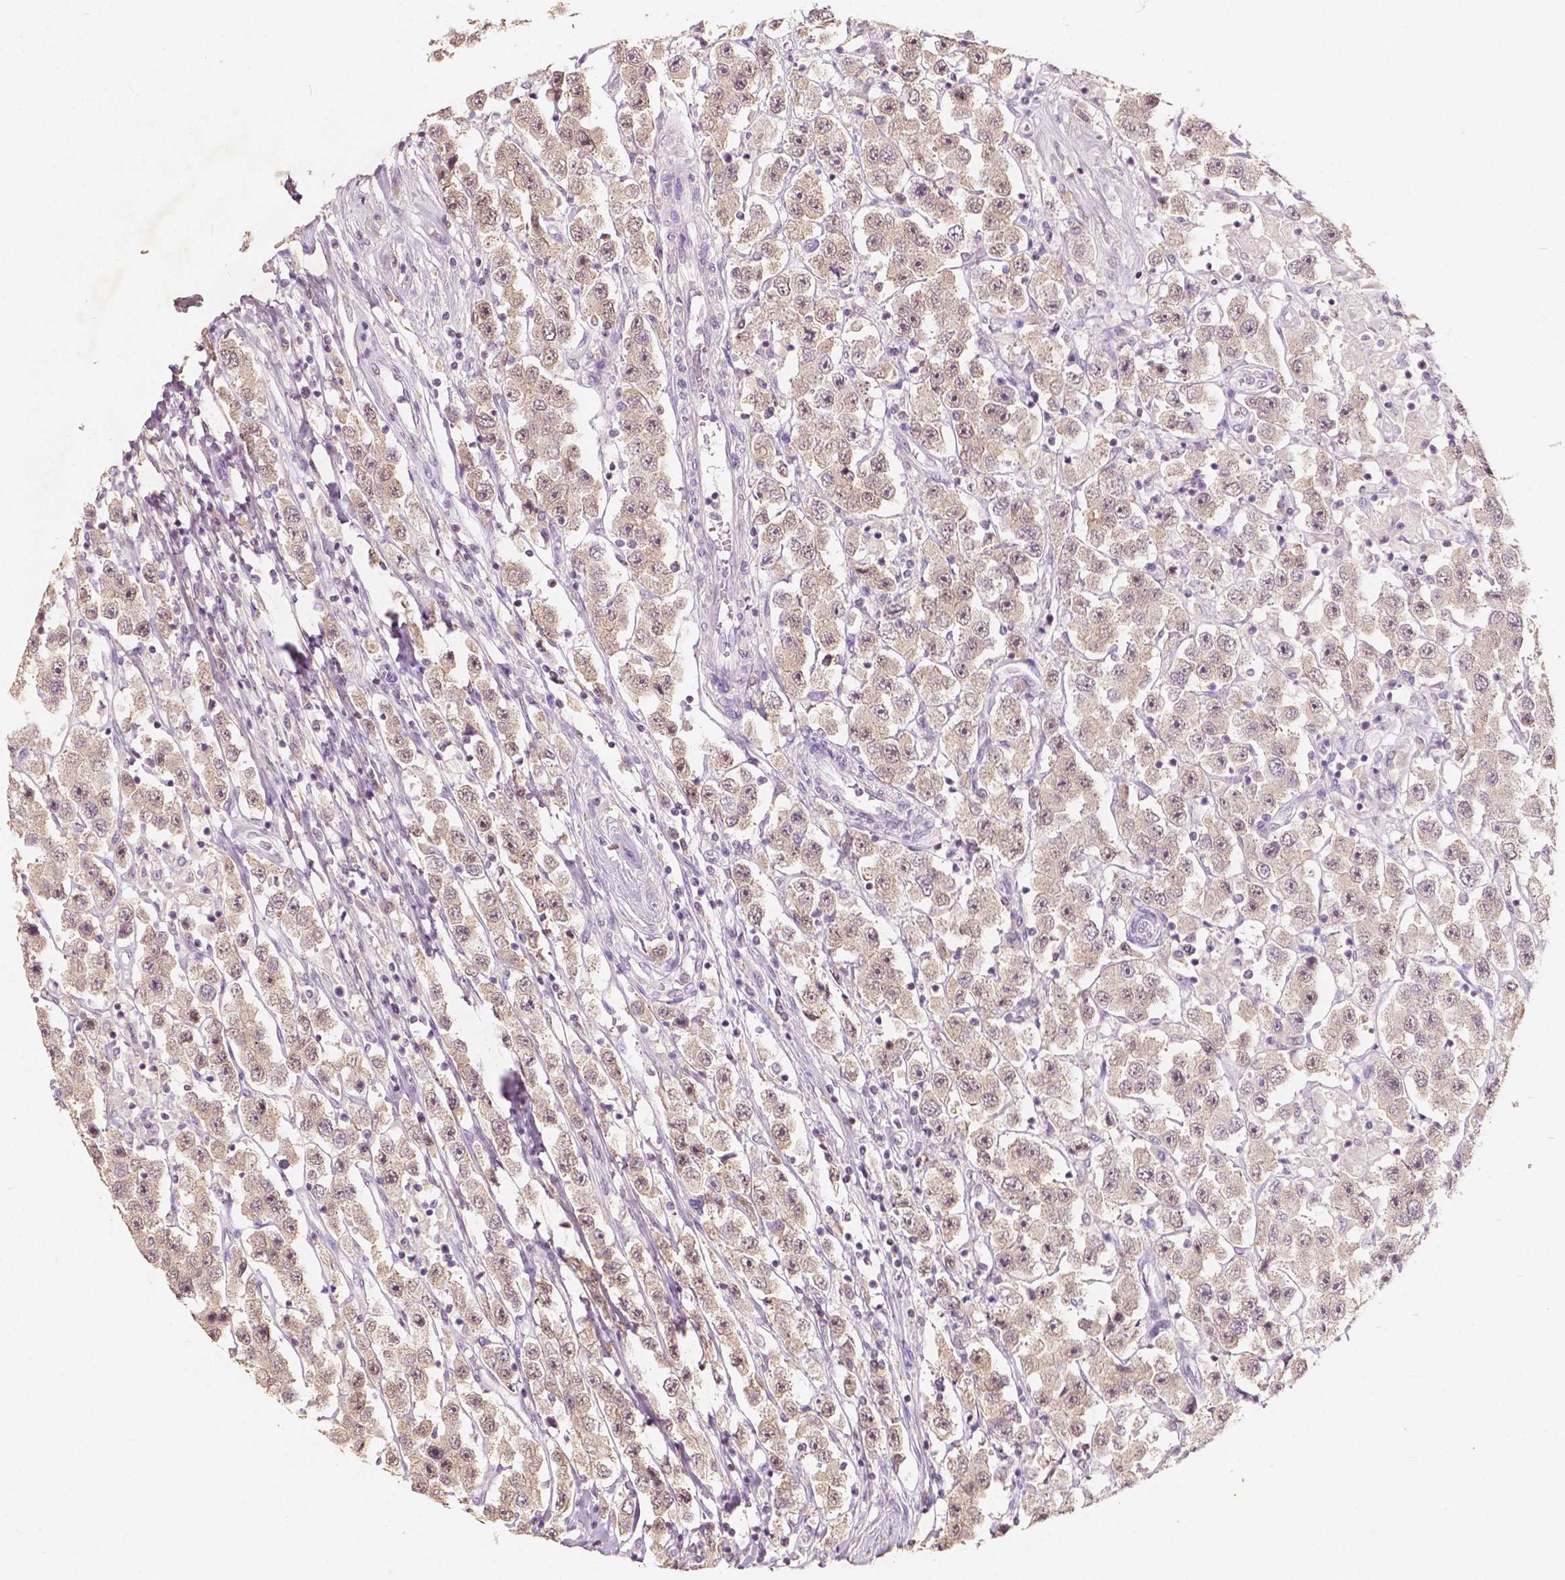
{"staining": {"intensity": "weak", "quantity": ">75%", "location": "cytoplasmic/membranous,nuclear"}, "tissue": "testis cancer", "cell_type": "Tumor cells", "image_type": "cancer", "snomed": [{"axis": "morphology", "description": "Seminoma, NOS"}, {"axis": "topography", "description": "Testis"}], "caption": "Immunohistochemistry staining of testis seminoma, which displays low levels of weak cytoplasmic/membranous and nuclear positivity in approximately >75% of tumor cells indicating weak cytoplasmic/membranous and nuclear protein positivity. The staining was performed using DAB (3,3'-diaminobenzidine) (brown) for protein detection and nuclei were counterstained in hematoxylin (blue).", "gene": "SOX15", "patient": {"sex": "male", "age": 45}}